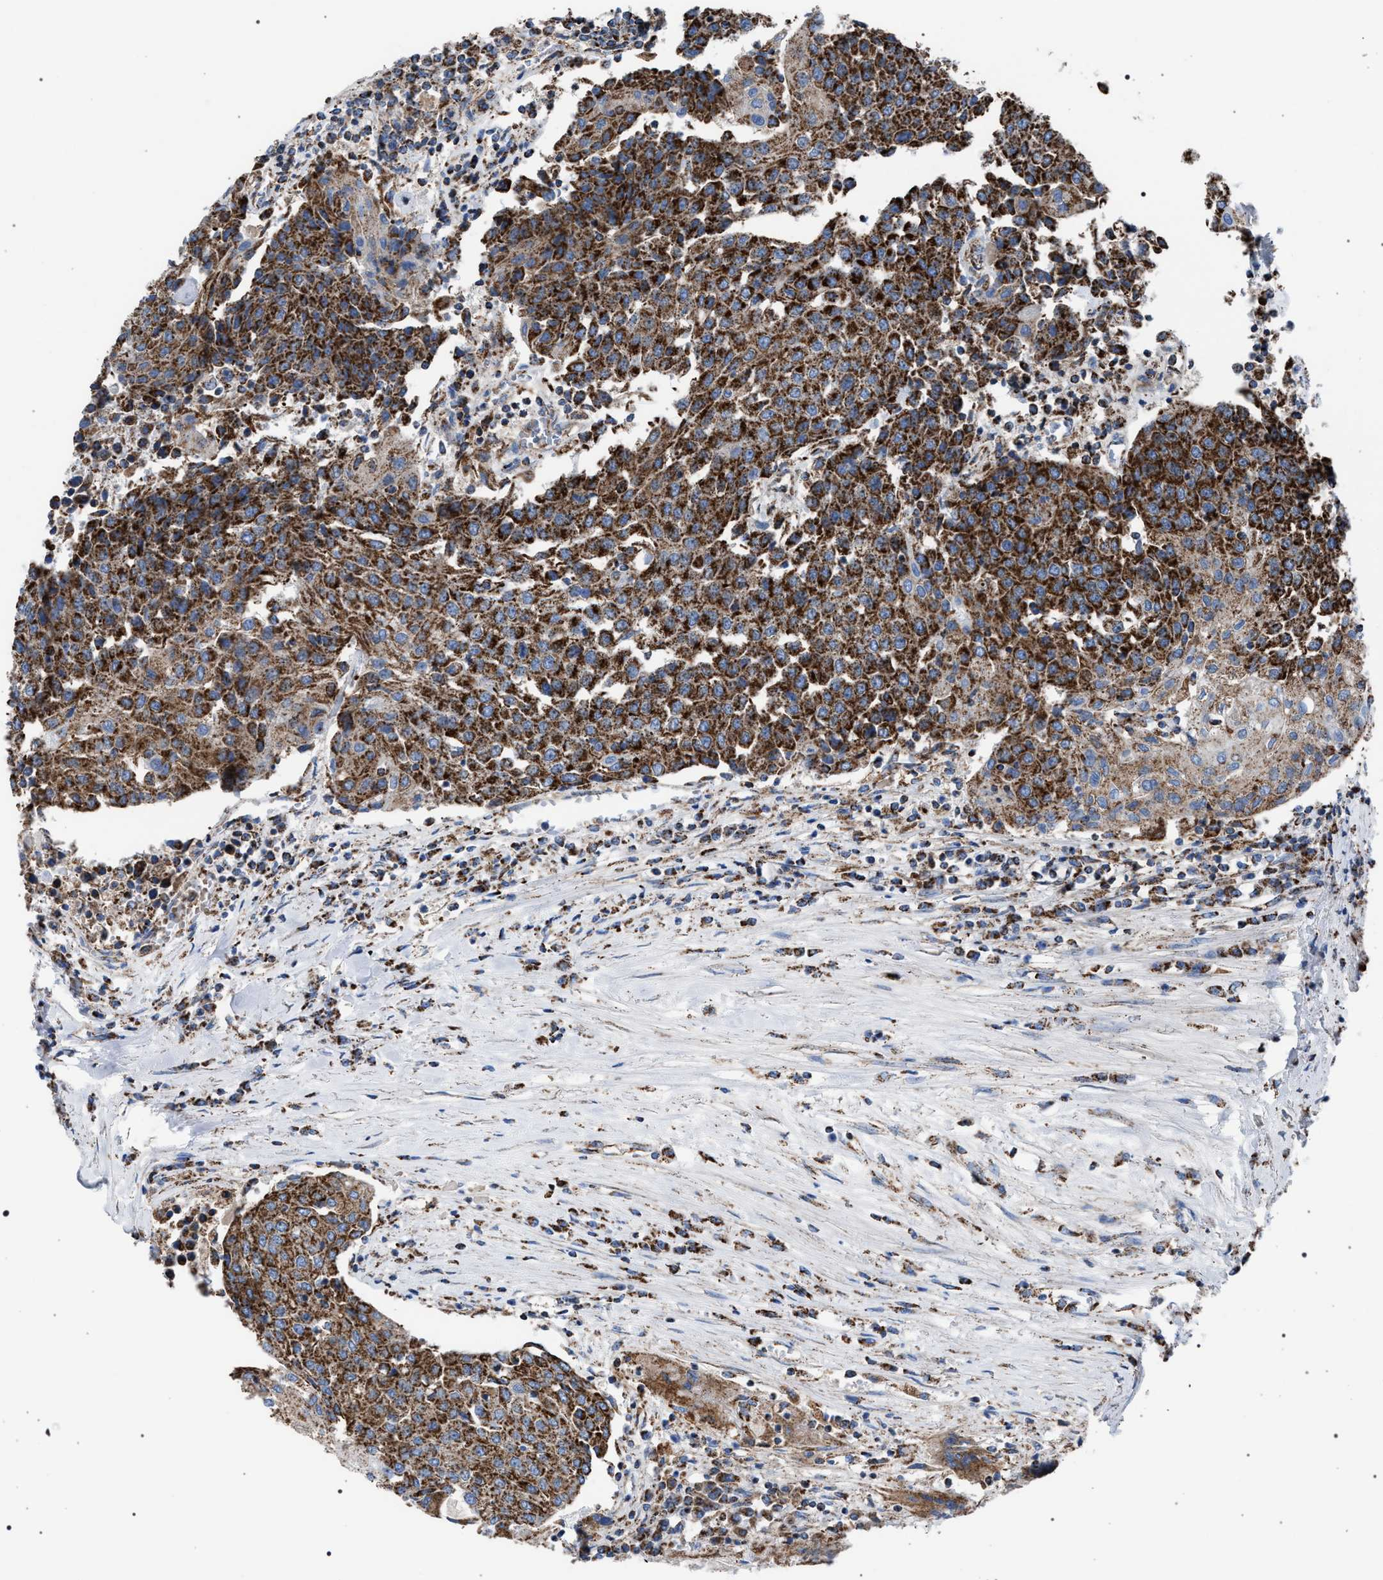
{"staining": {"intensity": "strong", "quantity": ">75%", "location": "cytoplasmic/membranous"}, "tissue": "urothelial cancer", "cell_type": "Tumor cells", "image_type": "cancer", "snomed": [{"axis": "morphology", "description": "Urothelial carcinoma, High grade"}, {"axis": "topography", "description": "Urinary bladder"}], "caption": "Immunohistochemistry (IHC) staining of urothelial carcinoma (high-grade), which displays high levels of strong cytoplasmic/membranous expression in about >75% of tumor cells indicating strong cytoplasmic/membranous protein staining. The staining was performed using DAB (brown) for protein detection and nuclei were counterstained in hematoxylin (blue).", "gene": "VPS13A", "patient": {"sex": "female", "age": 85}}